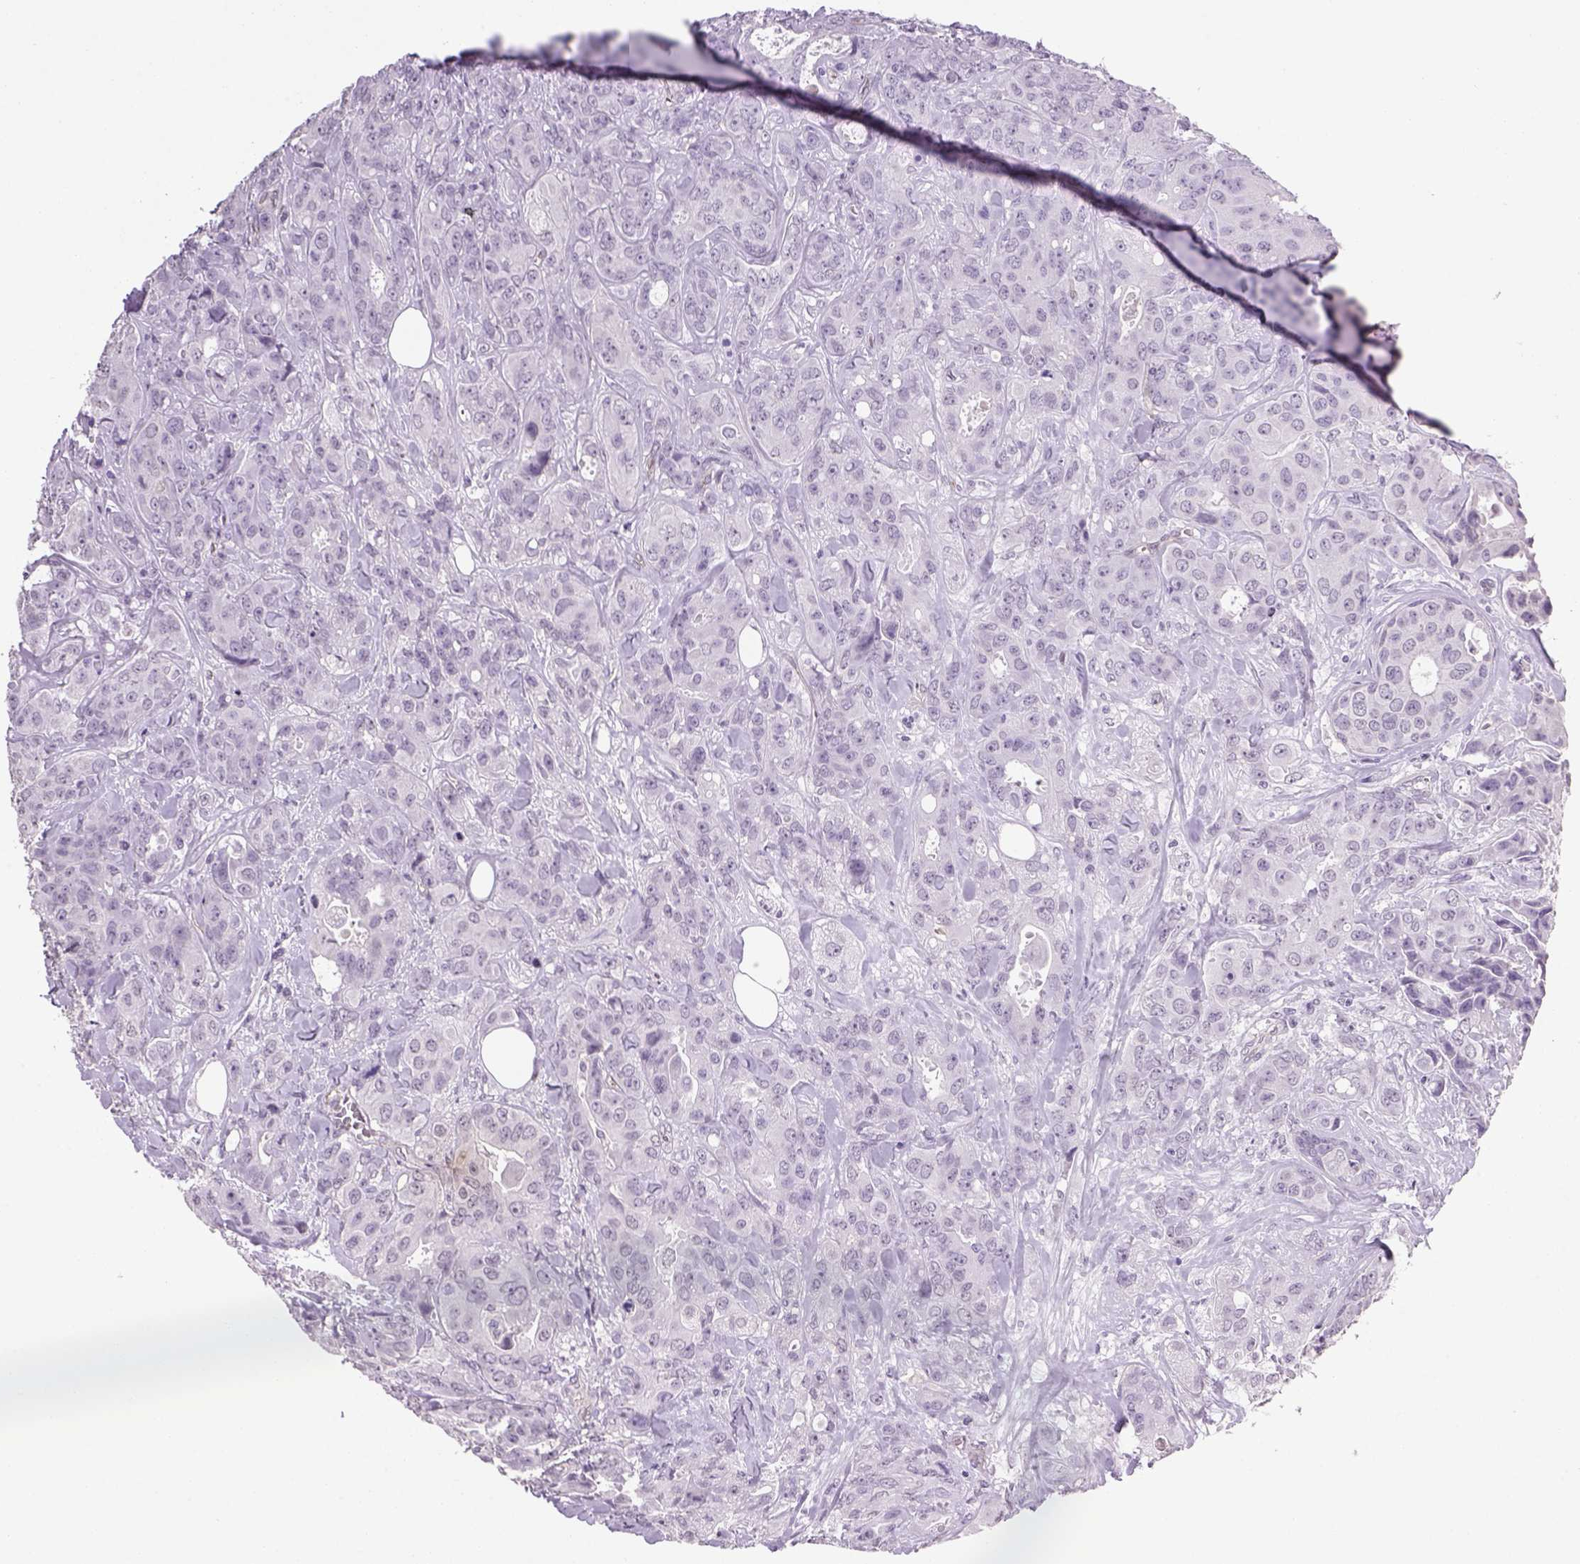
{"staining": {"intensity": "negative", "quantity": "none", "location": "none"}, "tissue": "breast cancer", "cell_type": "Tumor cells", "image_type": "cancer", "snomed": [{"axis": "morphology", "description": "Duct carcinoma"}, {"axis": "topography", "description": "Breast"}], "caption": "DAB (3,3'-diaminobenzidine) immunohistochemical staining of human breast intraductal carcinoma shows no significant expression in tumor cells. Nuclei are stained in blue.", "gene": "PRRT1", "patient": {"sex": "female", "age": 43}}